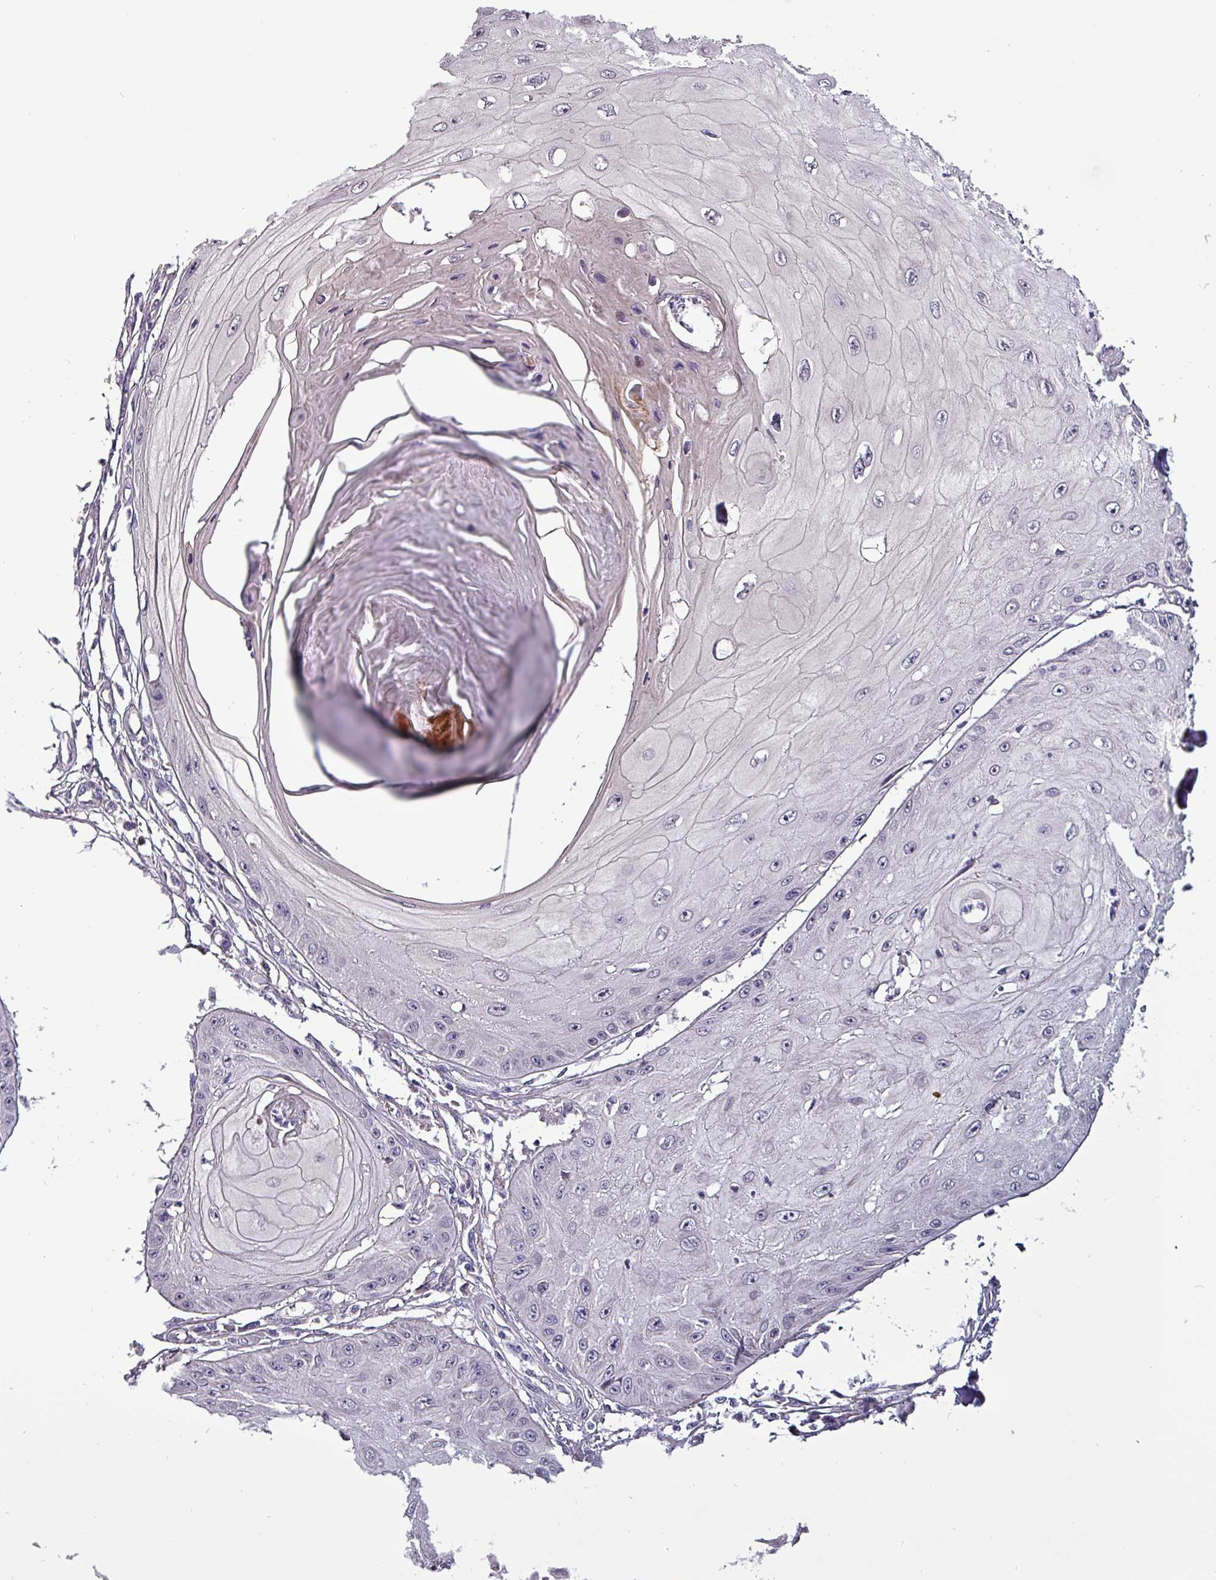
{"staining": {"intensity": "negative", "quantity": "none", "location": "none"}, "tissue": "skin cancer", "cell_type": "Tumor cells", "image_type": "cancer", "snomed": [{"axis": "morphology", "description": "Squamous cell carcinoma, NOS"}, {"axis": "topography", "description": "Skin"}], "caption": "The immunohistochemistry histopathology image has no significant positivity in tumor cells of skin cancer tissue.", "gene": "GRAPL", "patient": {"sex": "male", "age": 70}}